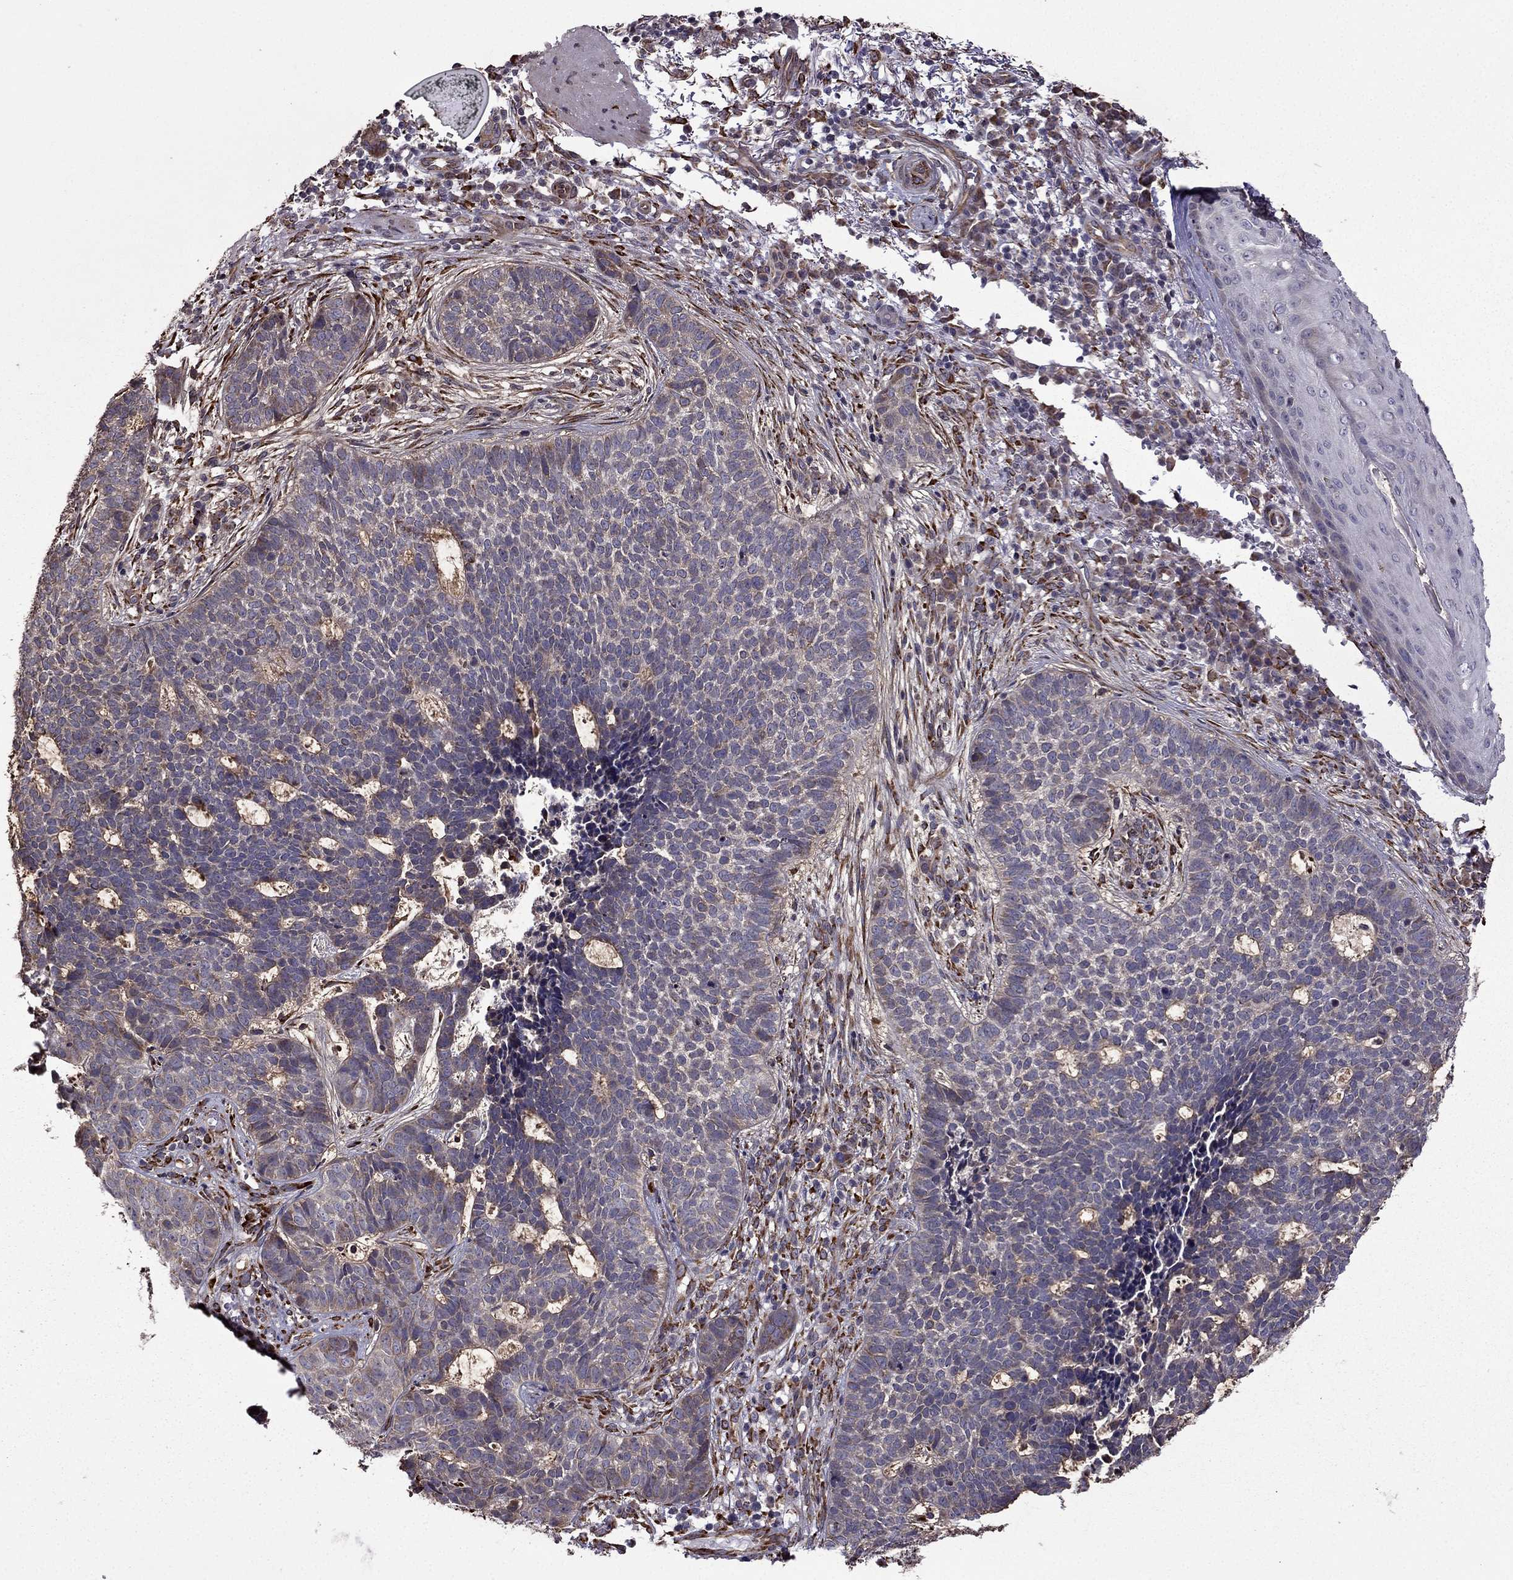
{"staining": {"intensity": "moderate", "quantity": "<25%", "location": "cytoplasmic/membranous"}, "tissue": "skin cancer", "cell_type": "Tumor cells", "image_type": "cancer", "snomed": [{"axis": "morphology", "description": "Basal cell carcinoma"}, {"axis": "topography", "description": "Skin"}], "caption": "Moderate cytoplasmic/membranous expression for a protein is present in approximately <25% of tumor cells of skin cancer using immunohistochemistry (IHC).", "gene": "IKBIP", "patient": {"sex": "female", "age": 69}}